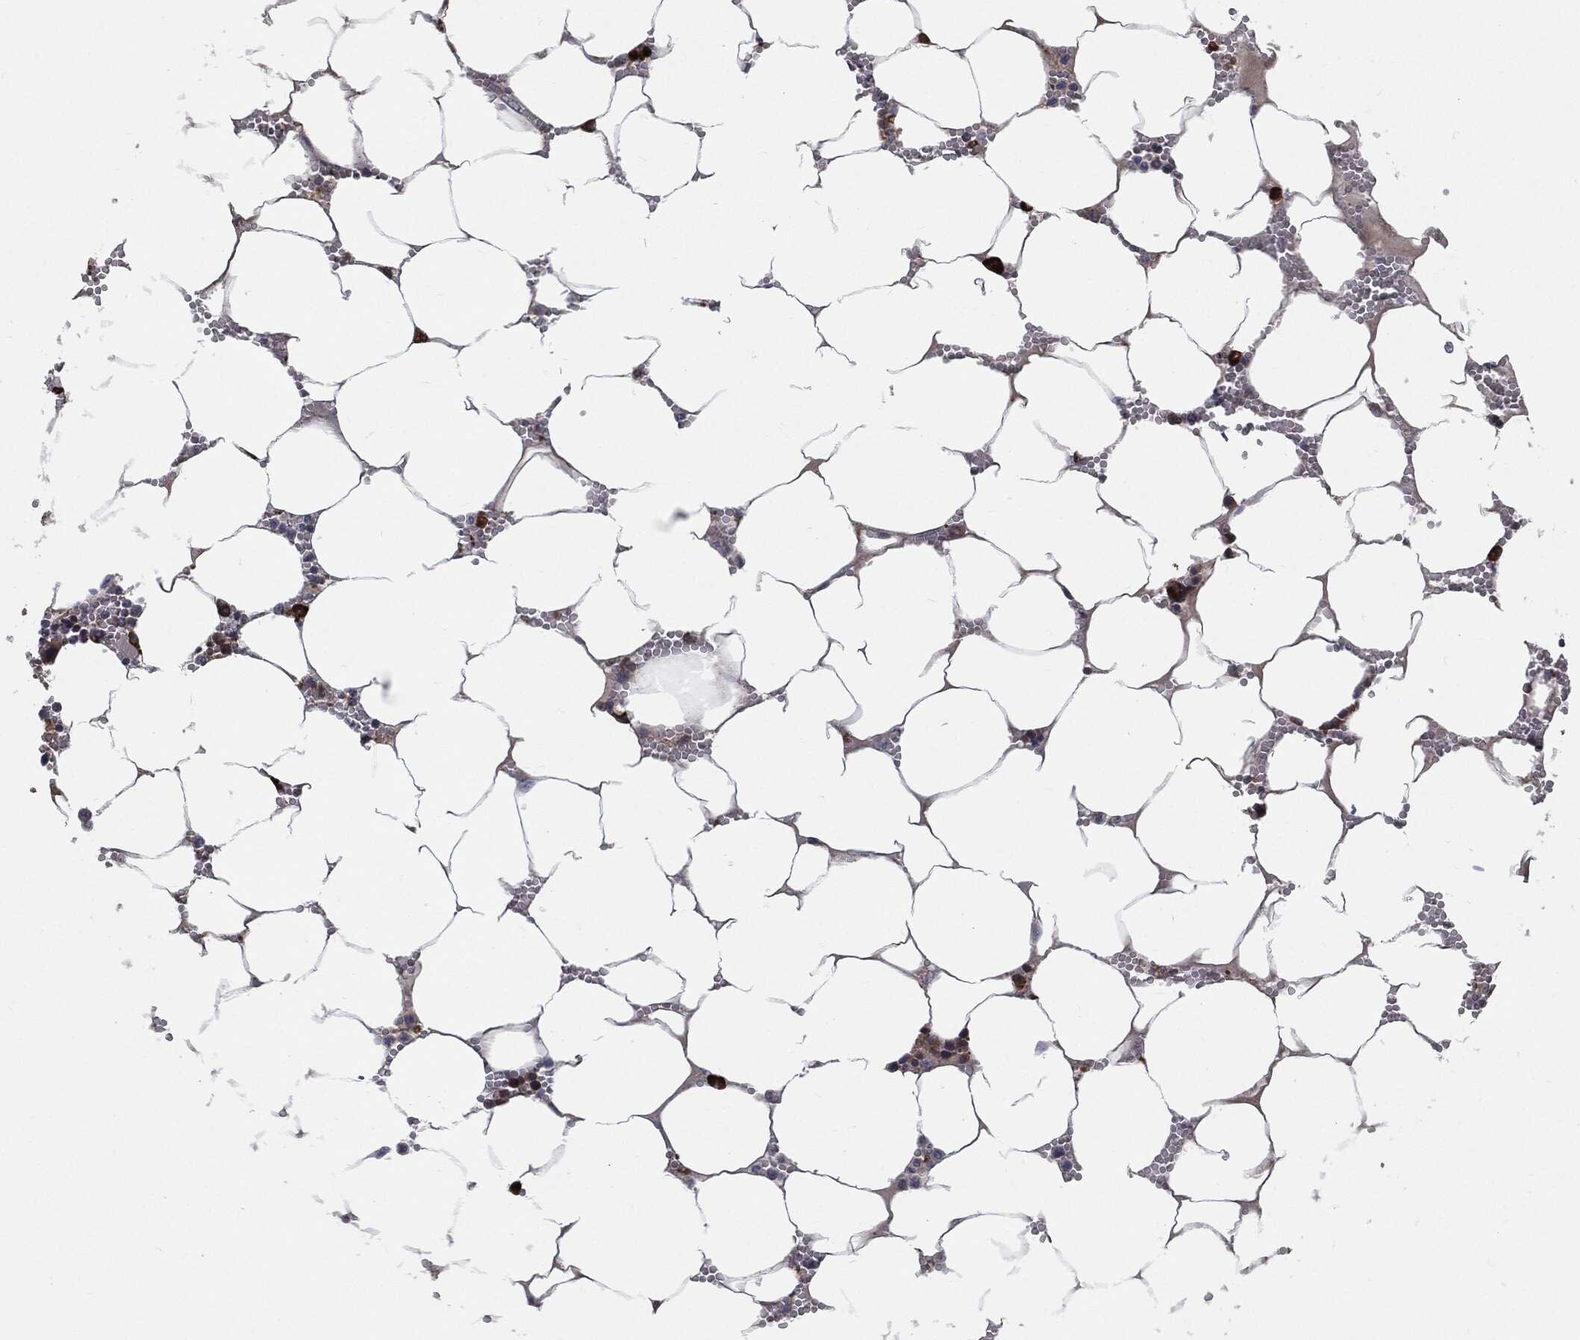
{"staining": {"intensity": "strong", "quantity": "<25%", "location": "cytoplasmic/membranous"}, "tissue": "bone marrow", "cell_type": "Hematopoietic cells", "image_type": "normal", "snomed": [{"axis": "morphology", "description": "Normal tissue, NOS"}, {"axis": "topography", "description": "Bone marrow"}], "caption": "Protein staining displays strong cytoplasmic/membranous staining in approximately <25% of hematopoietic cells in normal bone marrow.", "gene": "PRDX4", "patient": {"sex": "female", "age": 64}}